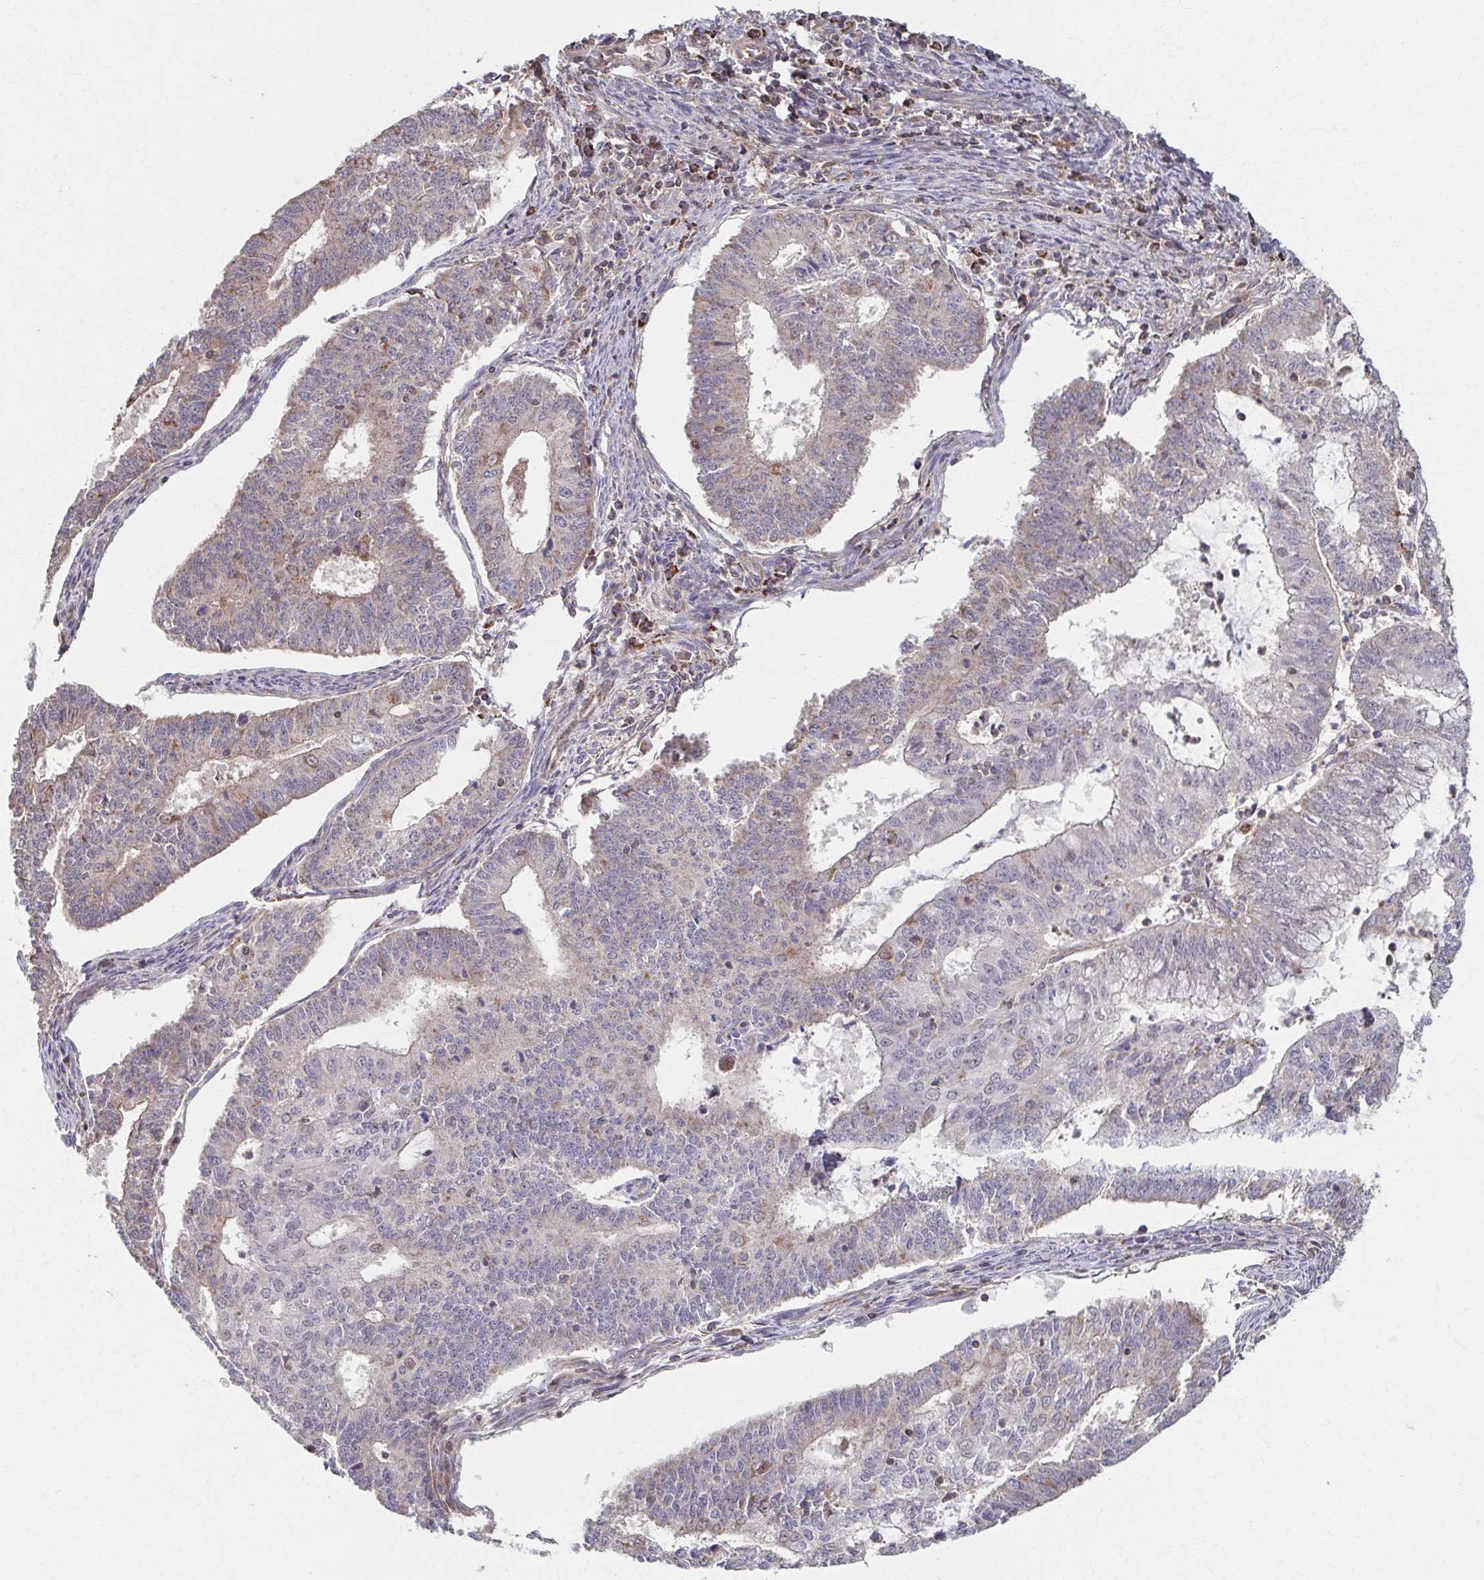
{"staining": {"intensity": "weak", "quantity": "<25%", "location": "cytoplasmic/membranous"}, "tissue": "endometrial cancer", "cell_type": "Tumor cells", "image_type": "cancer", "snomed": [{"axis": "morphology", "description": "Adenocarcinoma, NOS"}, {"axis": "topography", "description": "Endometrium"}], "caption": "Tumor cells are negative for protein expression in human endometrial cancer.", "gene": "KLHL34", "patient": {"sex": "female", "age": 61}}